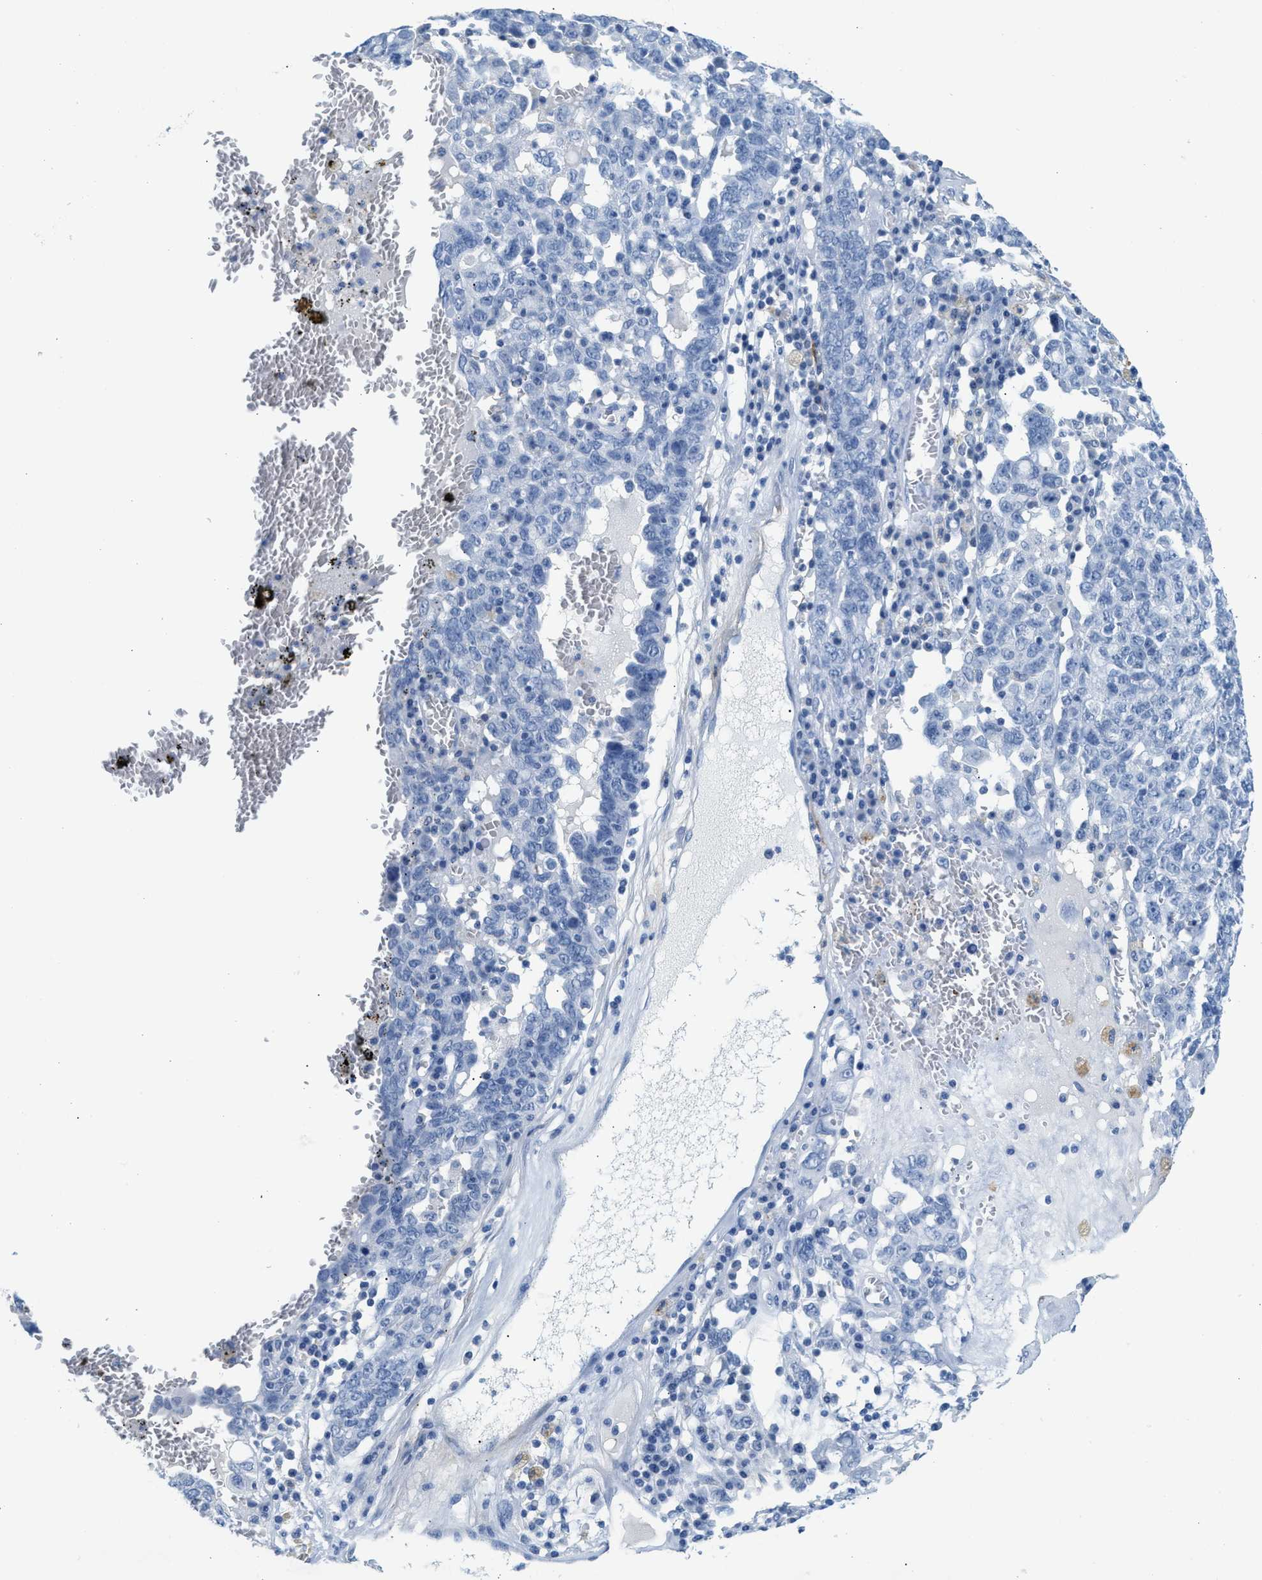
{"staining": {"intensity": "negative", "quantity": "none", "location": "none"}, "tissue": "ovarian cancer", "cell_type": "Tumor cells", "image_type": "cancer", "snomed": [{"axis": "morphology", "description": "Carcinoma, endometroid"}, {"axis": "topography", "description": "Ovary"}], "caption": "The micrograph displays no significant positivity in tumor cells of ovarian cancer (endometroid carcinoma).", "gene": "TNR", "patient": {"sex": "female", "age": 62}}